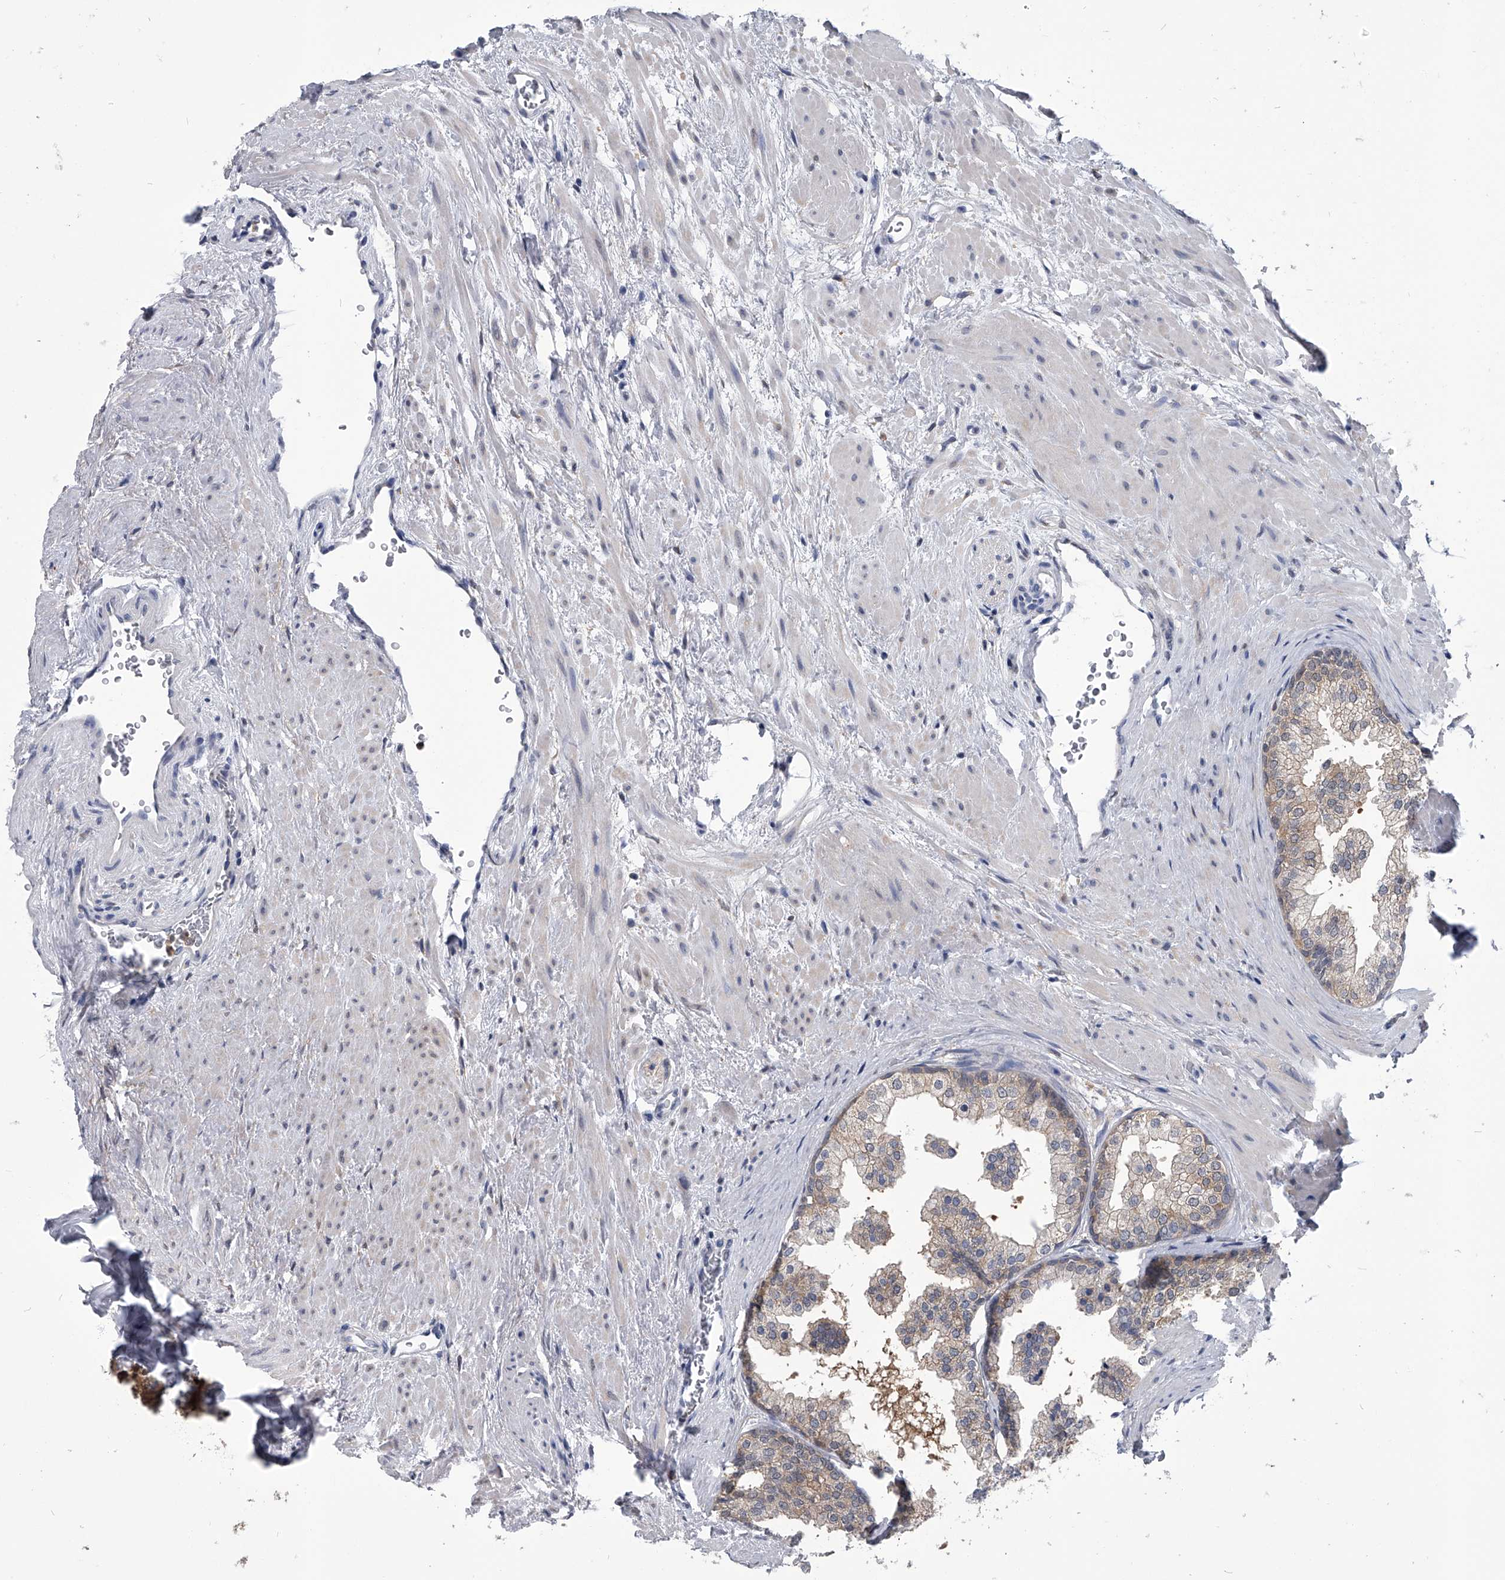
{"staining": {"intensity": "weak", "quantity": "25%-75%", "location": "cytoplasmic/membranous"}, "tissue": "prostate", "cell_type": "Glandular cells", "image_type": "normal", "snomed": [{"axis": "morphology", "description": "Normal tissue, NOS"}, {"axis": "topography", "description": "Prostate"}], "caption": "A brown stain highlights weak cytoplasmic/membranous staining of a protein in glandular cells of benign prostate.", "gene": "PDXK", "patient": {"sex": "male", "age": 48}}